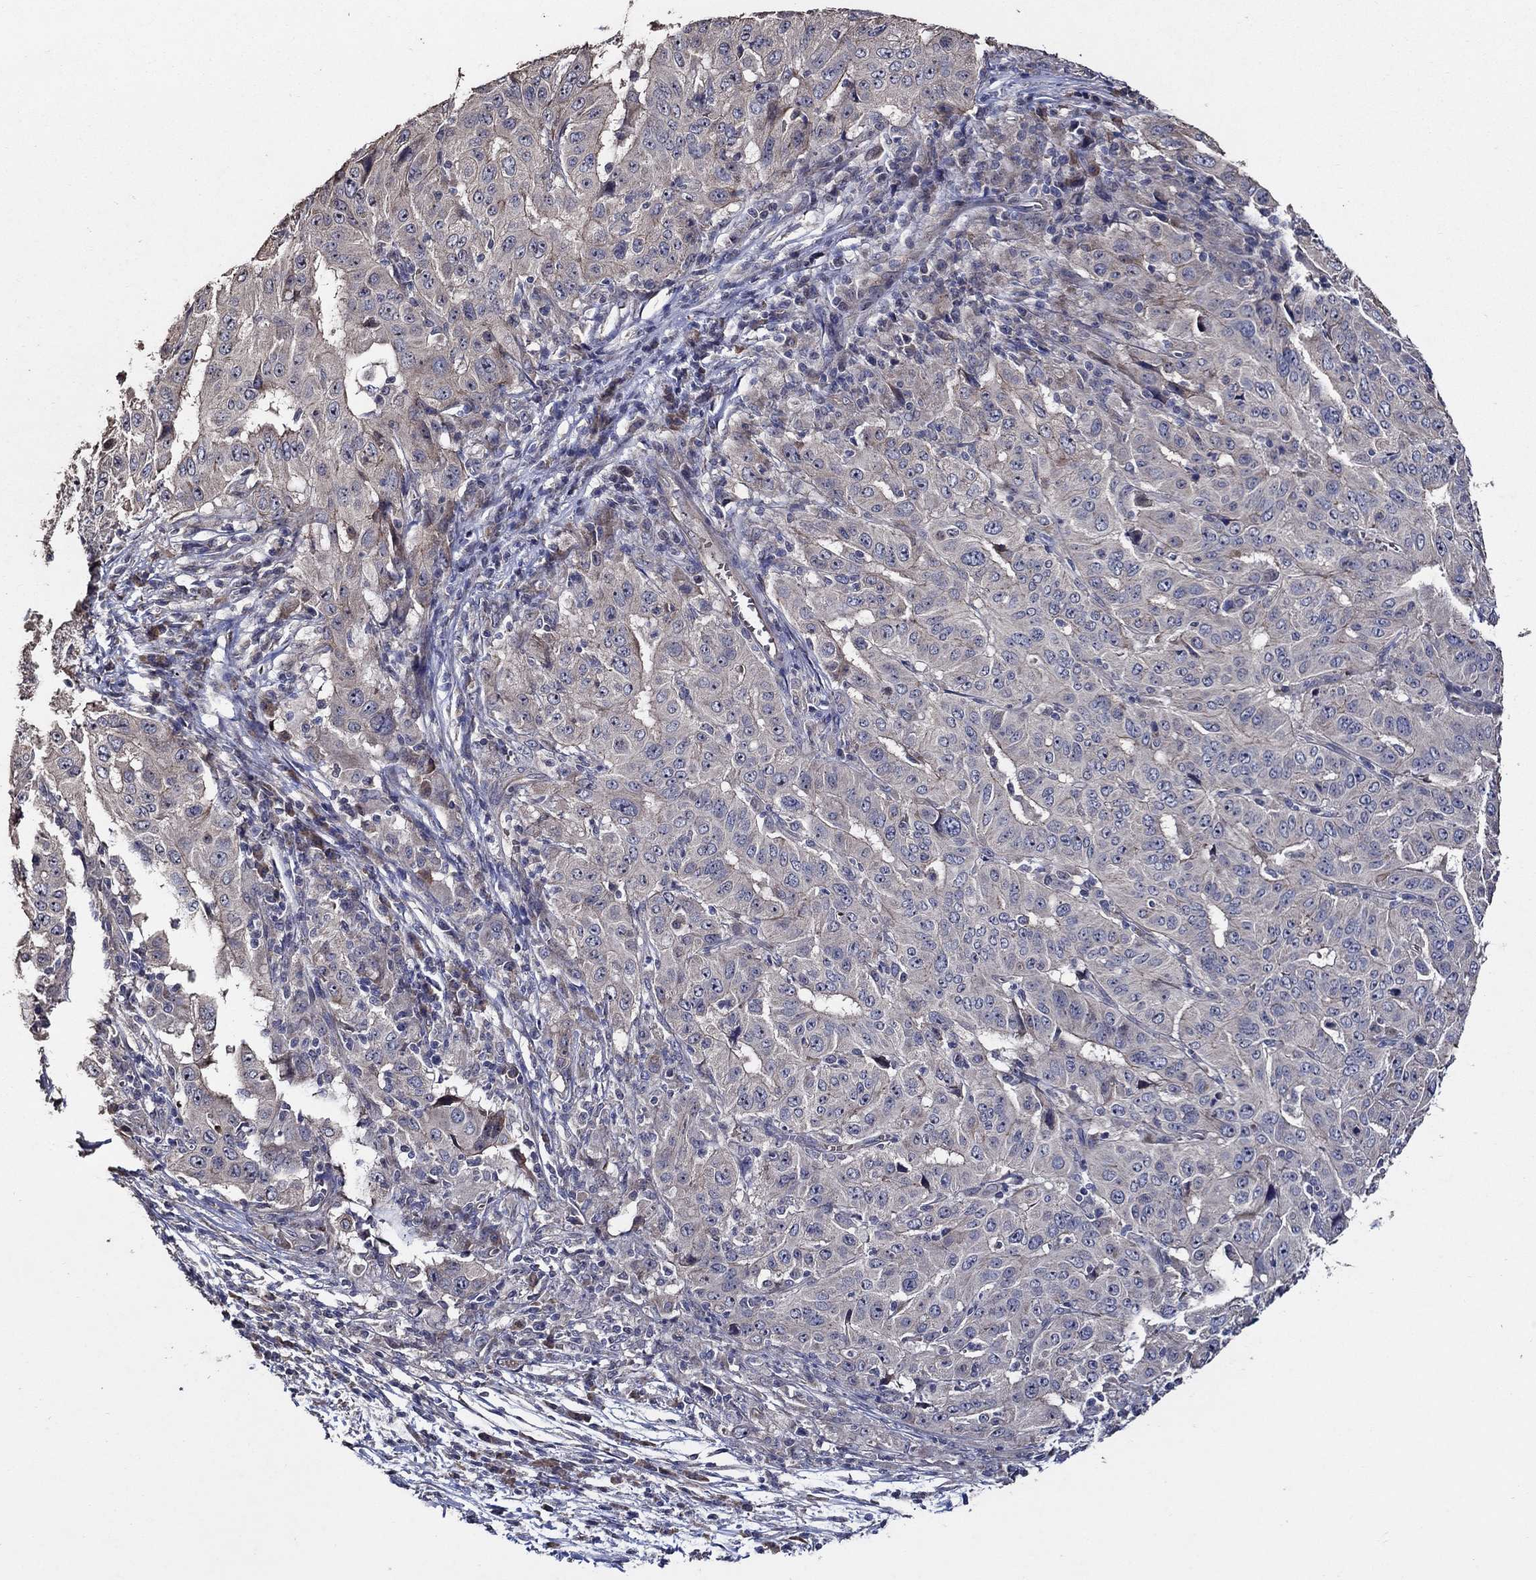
{"staining": {"intensity": "weak", "quantity": "<25%", "location": "cytoplasmic/membranous"}, "tissue": "pancreatic cancer", "cell_type": "Tumor cells", "image_type": "cancer", "snomed": [{"axis": "morphology", "description": "Adenocarcinoma, NOS"}, {"axis": "topography", "description": "Pancreas"}], "caption": "This histopathology image is of pancreatic adenocarcinoma stained with IHC to label a protein in brown with the nuclei are counter-stained blue. There is no staining in tumor cells. Nuclei are stained in blue.", "gene": "HAP1", "patient": {"sex": "male", "age": 63}}